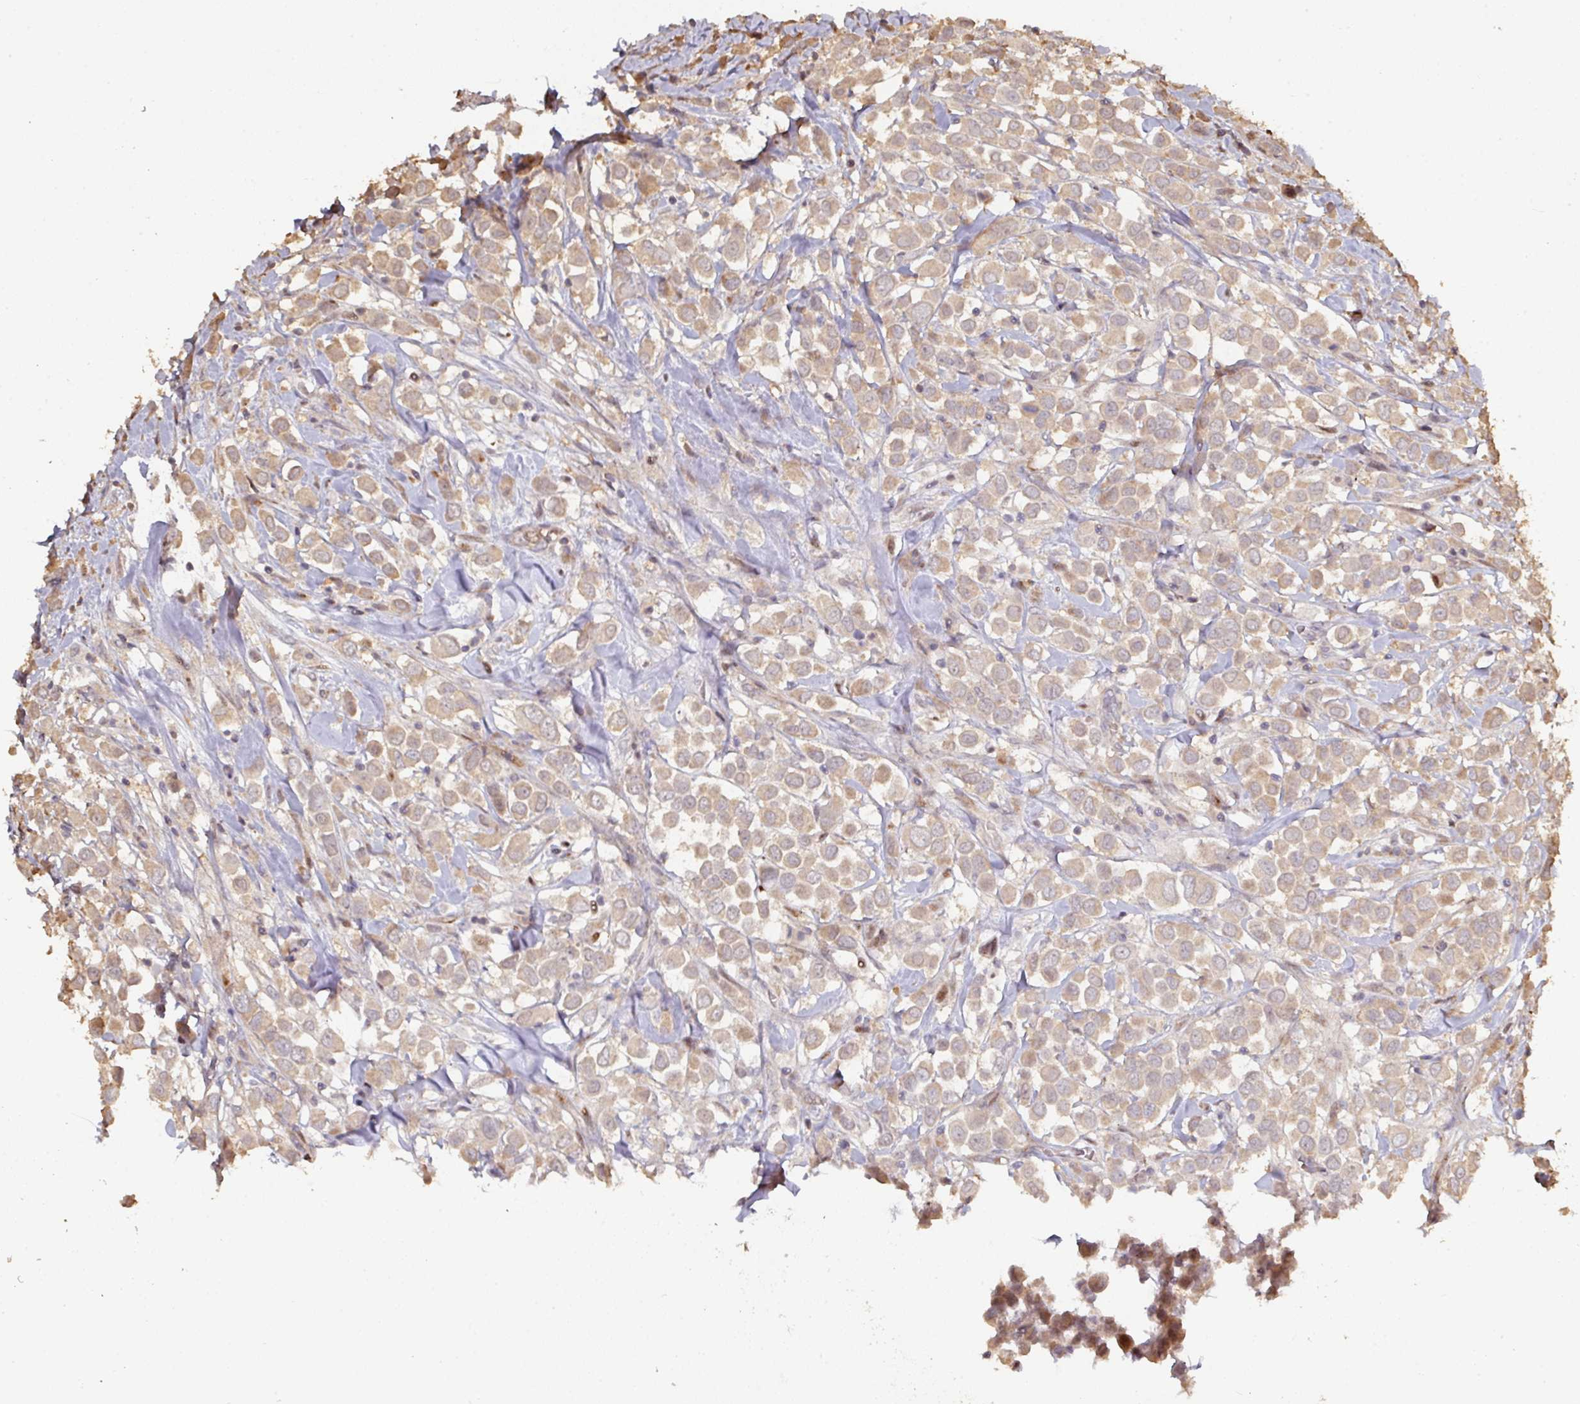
{"staining": {"intensity": "moderate", "quantity": ">75%", "location": "cytoplasmic/membranous"}, "tissue": "breast cancer", "cell_type": "Tumor cells", "image_type": "cancer", "snomed": [{"axis": "morphology", "description": "Duct carcinoma"}, {"axis": "topography", "description": "Breast"}], "caption": "Moderate cytoplasmic/membranous staining for a protein is appreciated in about >75% of tumor cells of infiltrating ductal carcinoma (breast) using IHC.", "gene": "CA7", "patient": {"sex": "female", "age": 61}}